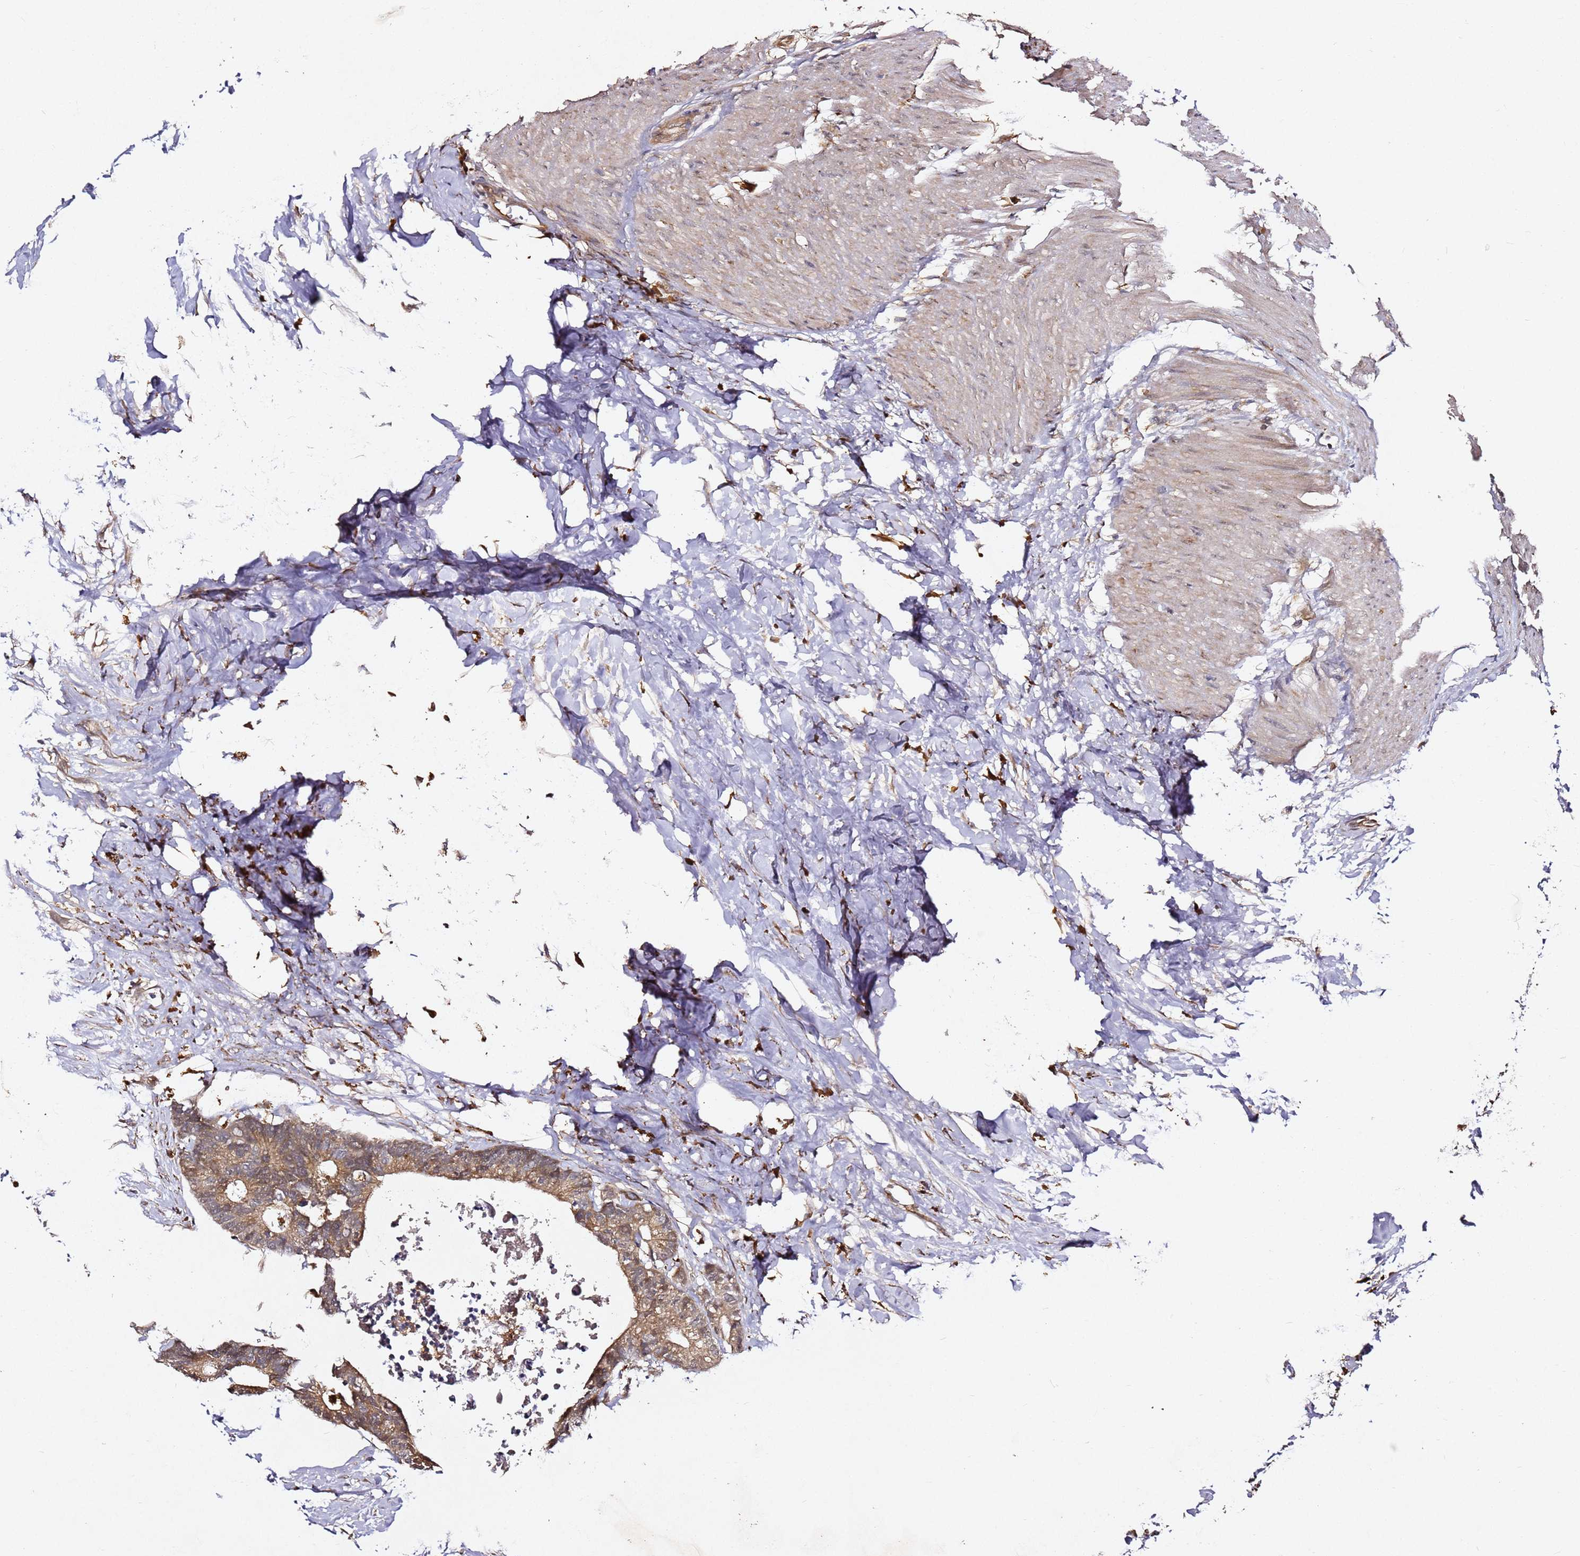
{"staining": {"intensity": "moderate", "quantity": ">75%", "location": "cytoplasmic/membranous"}, "tissue": "colorectal cancer", "cell_type": "Tumor cells", "image_type": "cancer", "snomed": [{"axis": "morphology", "description": "Adenocarcinoma, NOS"}, {"axis": "topography", "description": "Colon"}], "caption": "Protein analysis of adenocarcinoma (colorectal) tissue demonstrates moderate cytoplasmic/membranous positivity in approximately >75% of tumor cells. The protein is stained brown, and the nuclei are stained in blue (DAB (3,3'-diaminobenzidine) IHC with brightfield microscopy, high magnification).", "gene": "ALG11", "patient": {"sex": "female", "age": 57}}